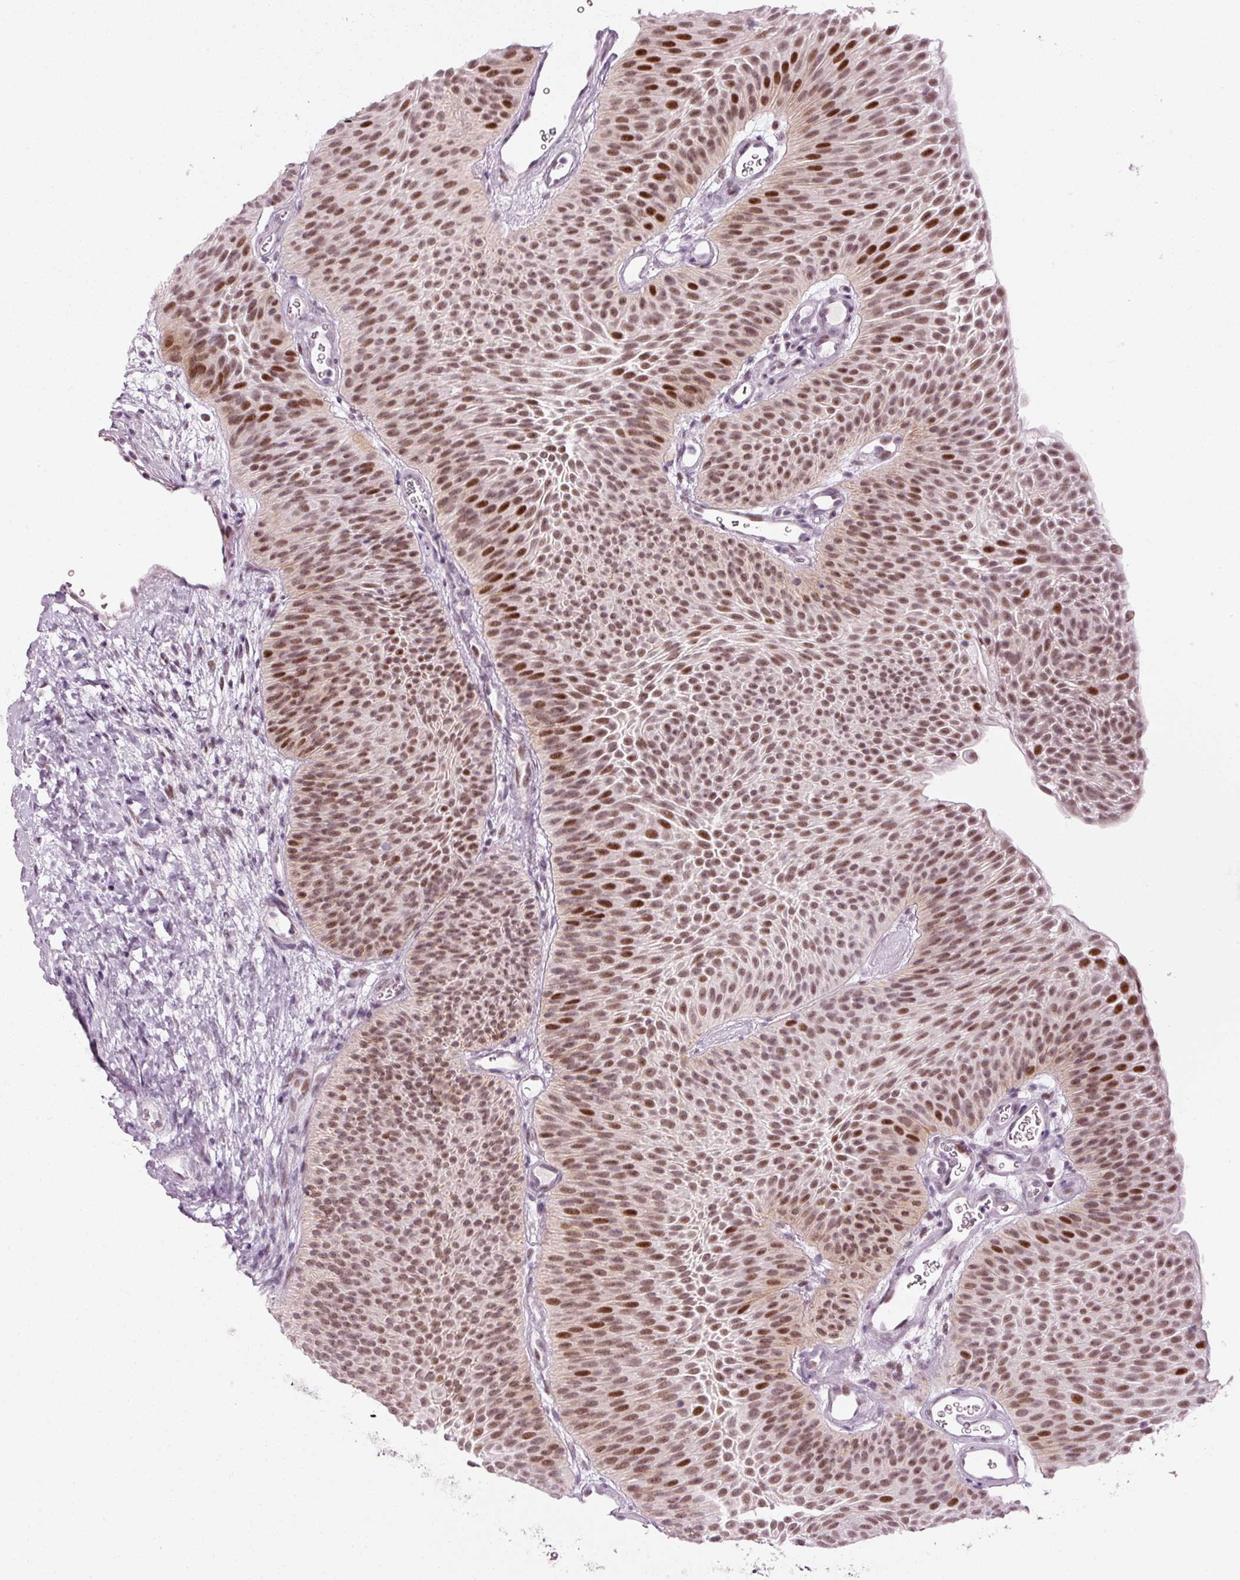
{"staining": {"intensity": "strong", "quantity": ">75%", "location": "nuclear"}, "tissue": "urothelial cancer", "cell_type": "Tumor cells", "image_type": "cancer", "snomed": [{"axis": "morphology", "description": "Urothelial carcinoma, Low grade"}, {"axis": "topography", "description": "Urinary bladder"}], "caption": "Human urothelial carcinoma (low-grade) stained with a brown dye shows strong nuclear positive expression in about >75% of tumor cells.", "gene": "ANKRD20A1", "patient": {"sex": "female", "age": 60}}